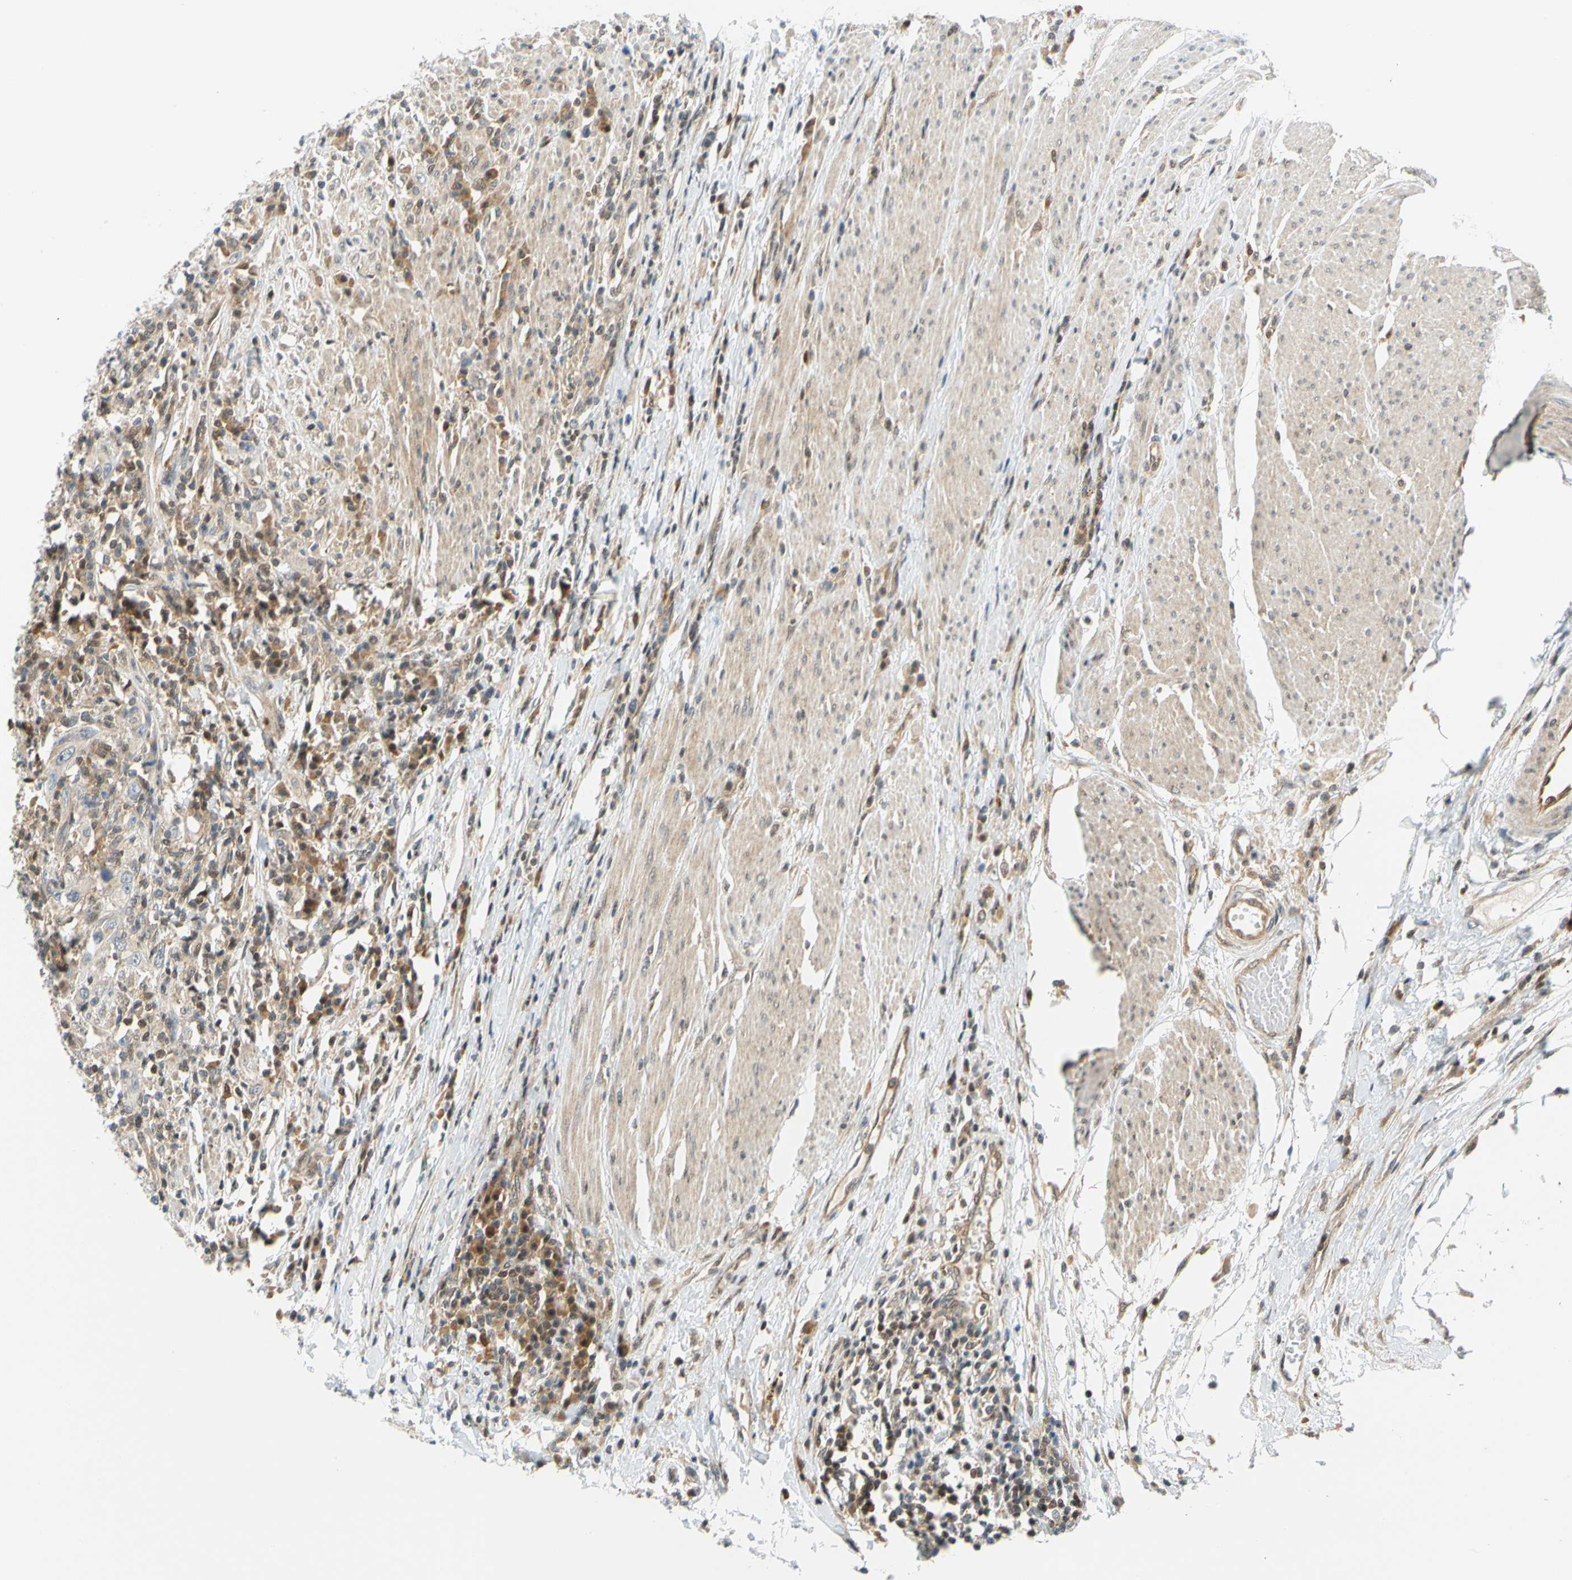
{"staining": {"intensity": "weak", "quantity": ">75%", "location": "cytoplasmic/membranous"}, "tissue": "urothelial cancer", "cell_type": "Tumor cells", "image_type": "cancer", "snomed": [{"axis": "morphology", "description": "Urothelial carcinoma, High grade"}, {"axis": "topography", "description": "Urinary bladder"}], "caption": "There is low levels of weak cytoplasmic/membranous staining in tumor cells of urothelial cancer, as demonstrated by immunohistochemical staining (brown color).", "gene": "MAPK9", "patient": {"sex": "male", "age": 61}}